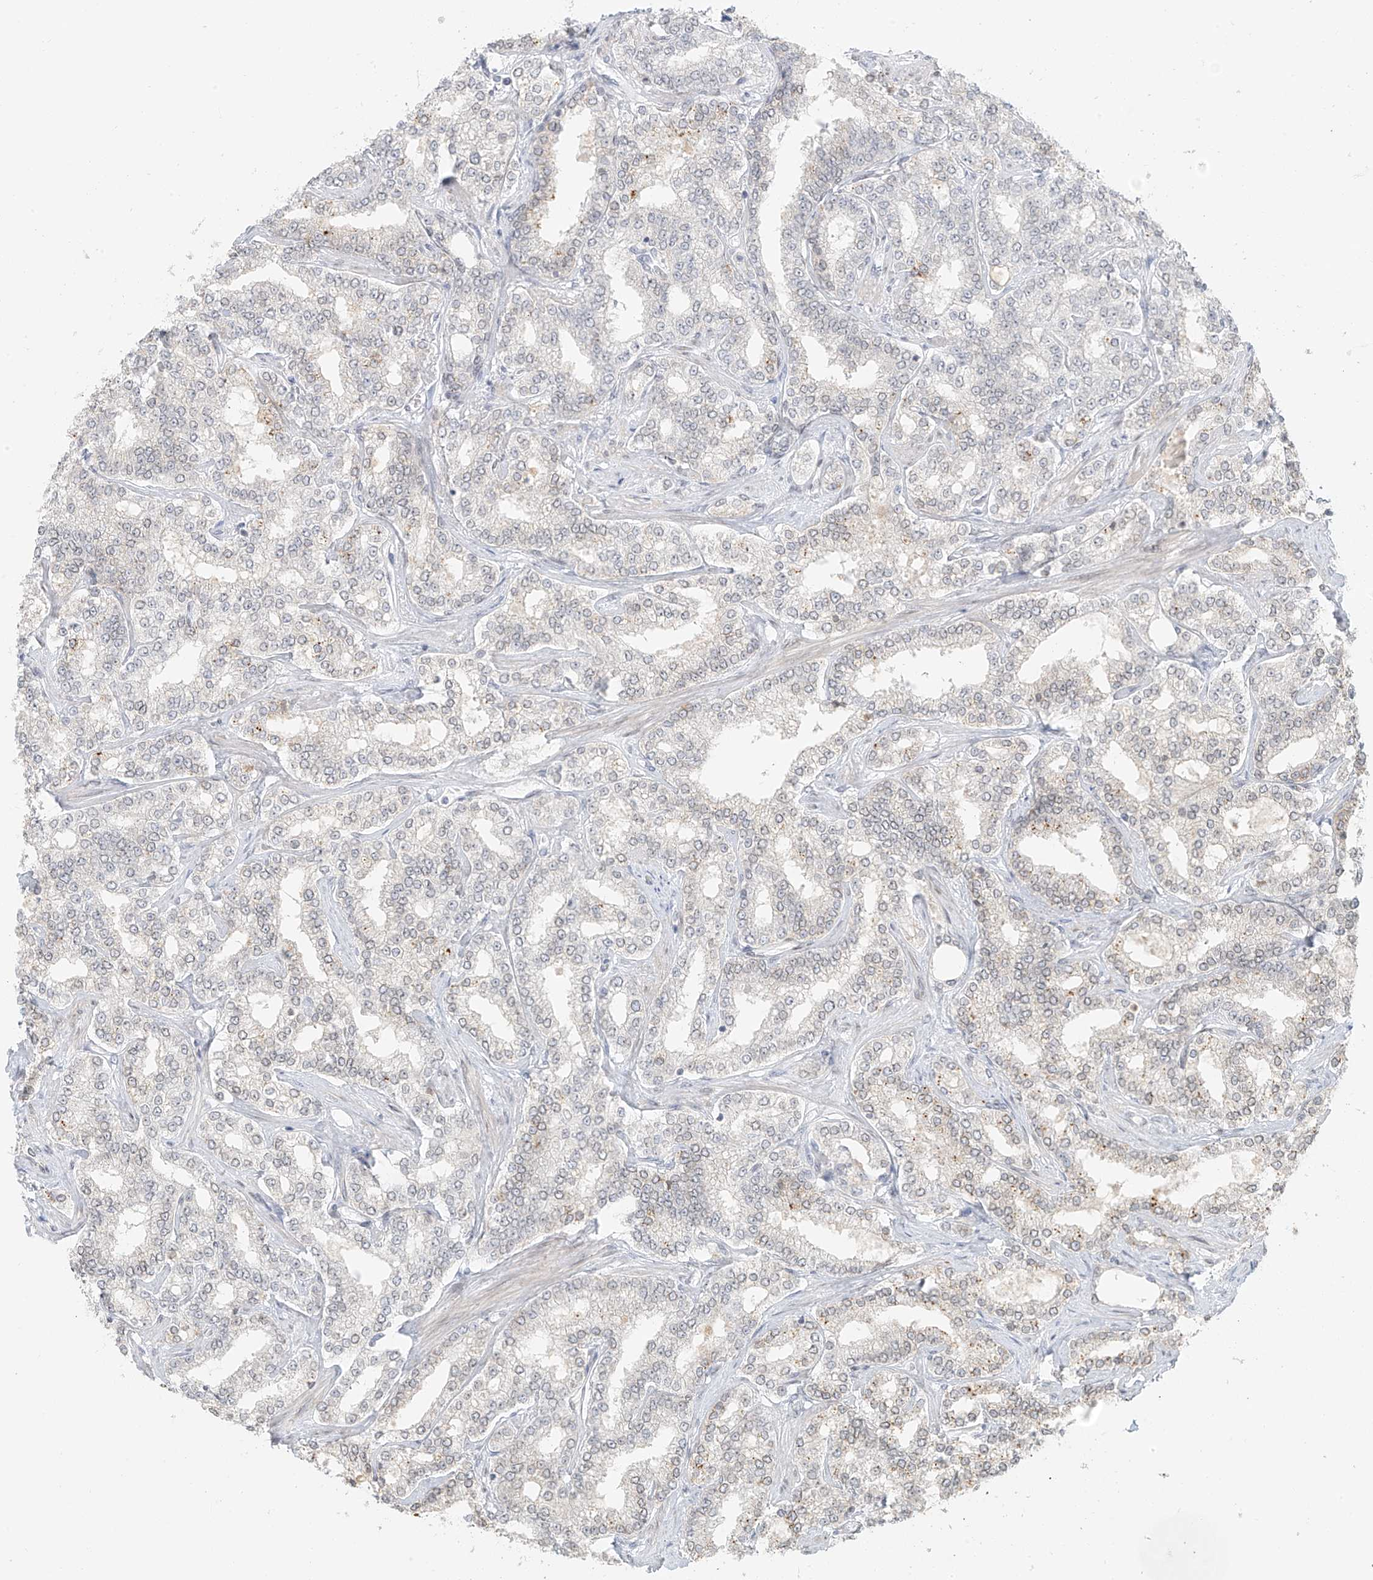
{"staining": {"intensity": "negative", "quantity": "none", "location": "none"}, "tissue": "prostate cancer", "cell_type": "Tumor cells", "image_type": "cancer", "snomed": [{"axis": "morphology", "description": "Normal tissue, NOS"}, {"axis": "morphology", "description": "Adenocarcinoma, High grade"}, {"axis": "topography", "description": "Prostate"}], "caption": "This histopathology image is of adenocarcinoma (high-grade) (prostate) stained with immunohistochemistry (IHC) to label a protein in brown with the nuclei are counter-stained blue. There is no expression in tumor cells.", "gene": "OSBPL7", "patient": {"sex": "male", "age": 83}}